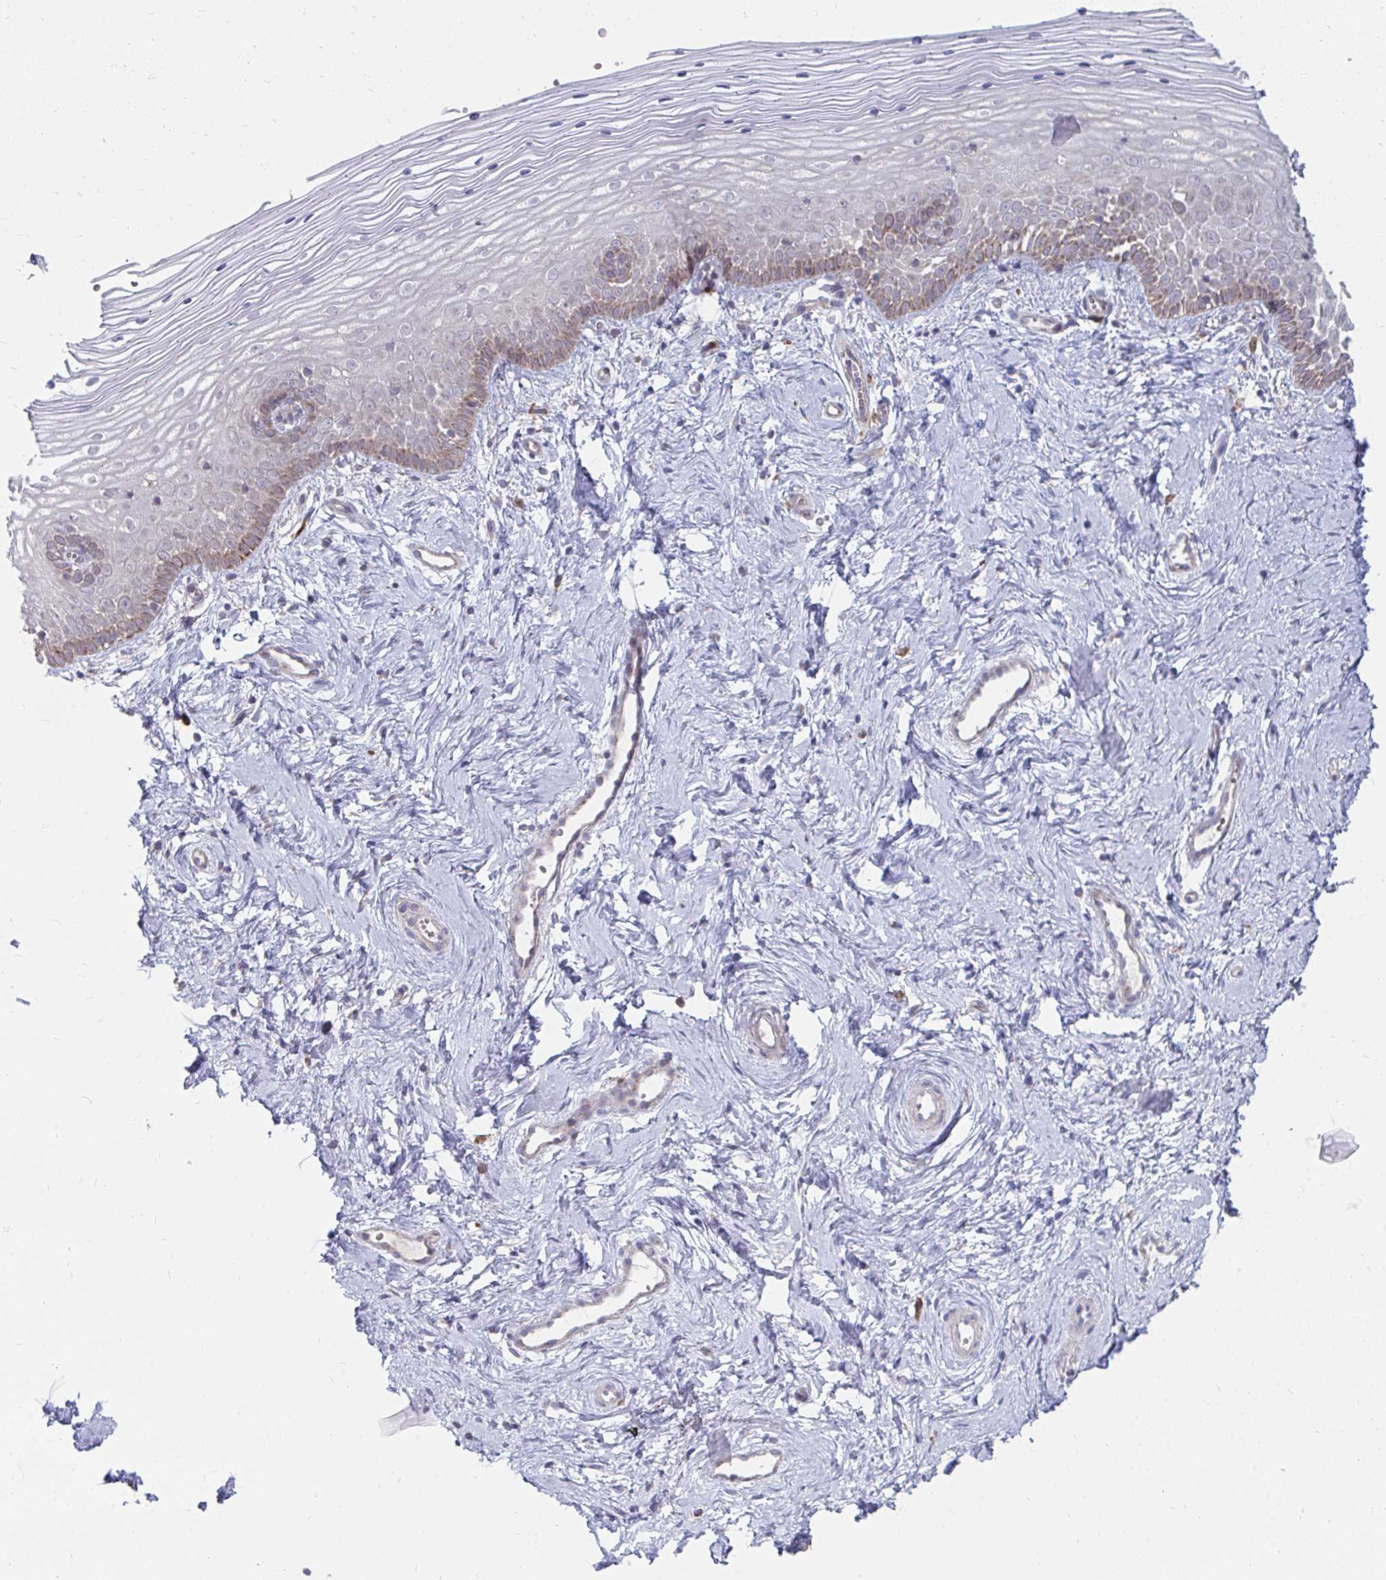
{"staining": {"intensity": "moderate", "quantity": "<25%", "location": "cytoplasmic/membranous"}, "tissue": "vagina", "cell_type": "Squamous epithelial cells", "image_type": "normal", "snomed": [{"axis": "morphology", "description": "Normal tissue, NOS"}, {"axis": "topography", "description": "Vagina"}], "caption": "Immunohistochemistry of normal vagina shows low levels of moderate cytoplasmic/membranous positivity in approximately <25% of squamous epithelial cells.", "gene": "PABIR3", "patient": {"sex": "female", "age": 38}}